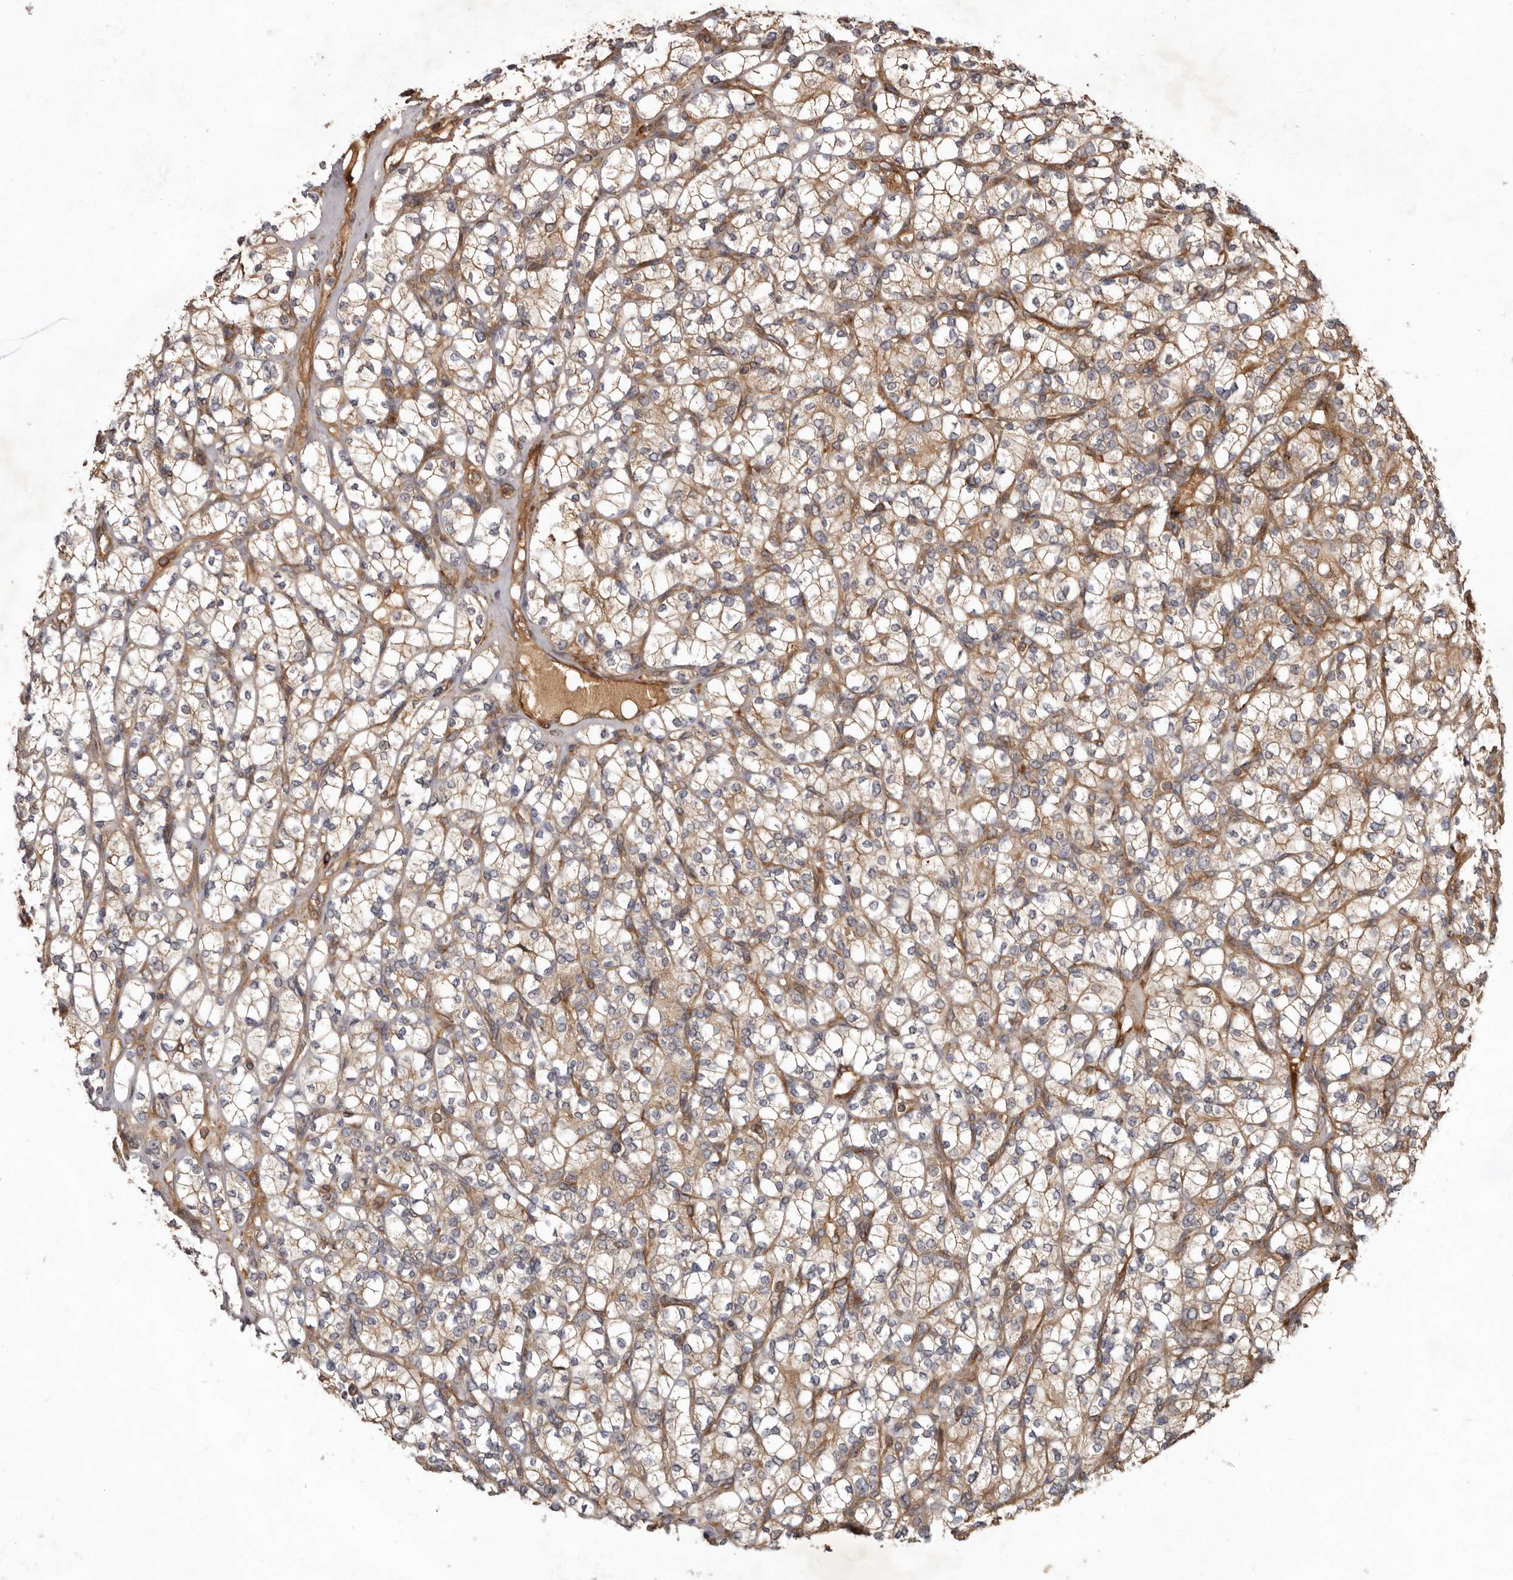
{"staining": {"intensity": "weak", "quantity": ">75%", "location": "cytoplasmic/membranous"}, "tissue": "renal cancer", "cell_type": "Tumor cells", "image_type": "cancer", "snomed": [{"axis": "morphology", "description": "Adenocarcinoma, NOS"}, {"axis": "topography", "description": "Kidney"}], "caption": "This is an image of IHC staining of renal adenocarcinoma, which shows weak positivity in the cytoplasmic/membranous of tumor cells.", "gene": "STK36", "patient": {"sex": "male", "age": 77}}